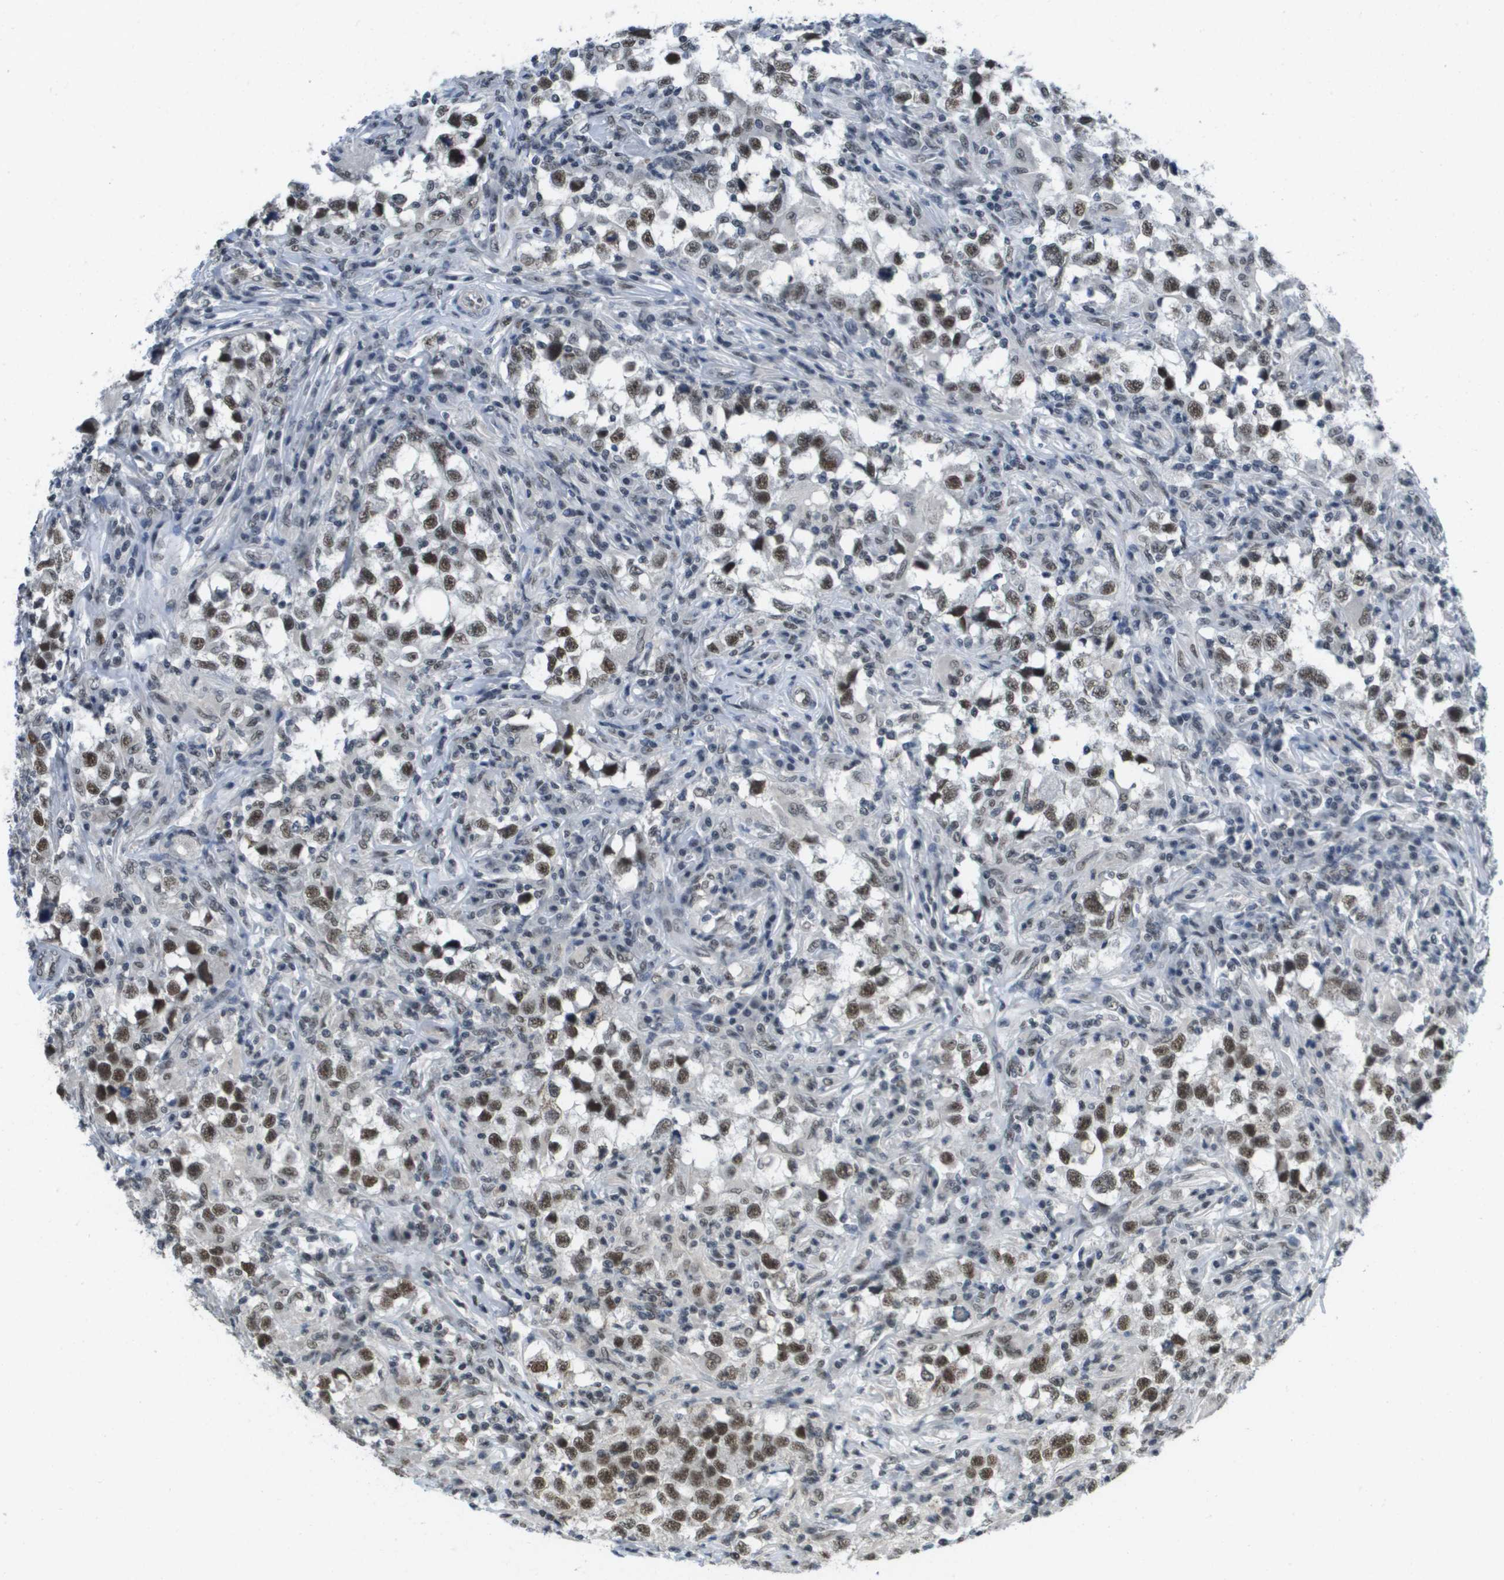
{"staining": {"intensity": "moderate", "quantity": ">75%", "location": "nuclear"}, "tissue": "testis cancer", "cell_type": "Tumor cells", "image_type": "cancer", "snomed": [{"axis": "morphology", "description": "Carcinoma, Embryonal, NOS"}, {"axis": "topography", "description": "Testis"}], "caption": "A micrograph of human testis cancer (embryonal carcinoma) stained for a protein exhibits moderate nuclear brown staining in tumor cells.", "gene": "ISY1", "patient": {"sex": "male", "age": 21}}